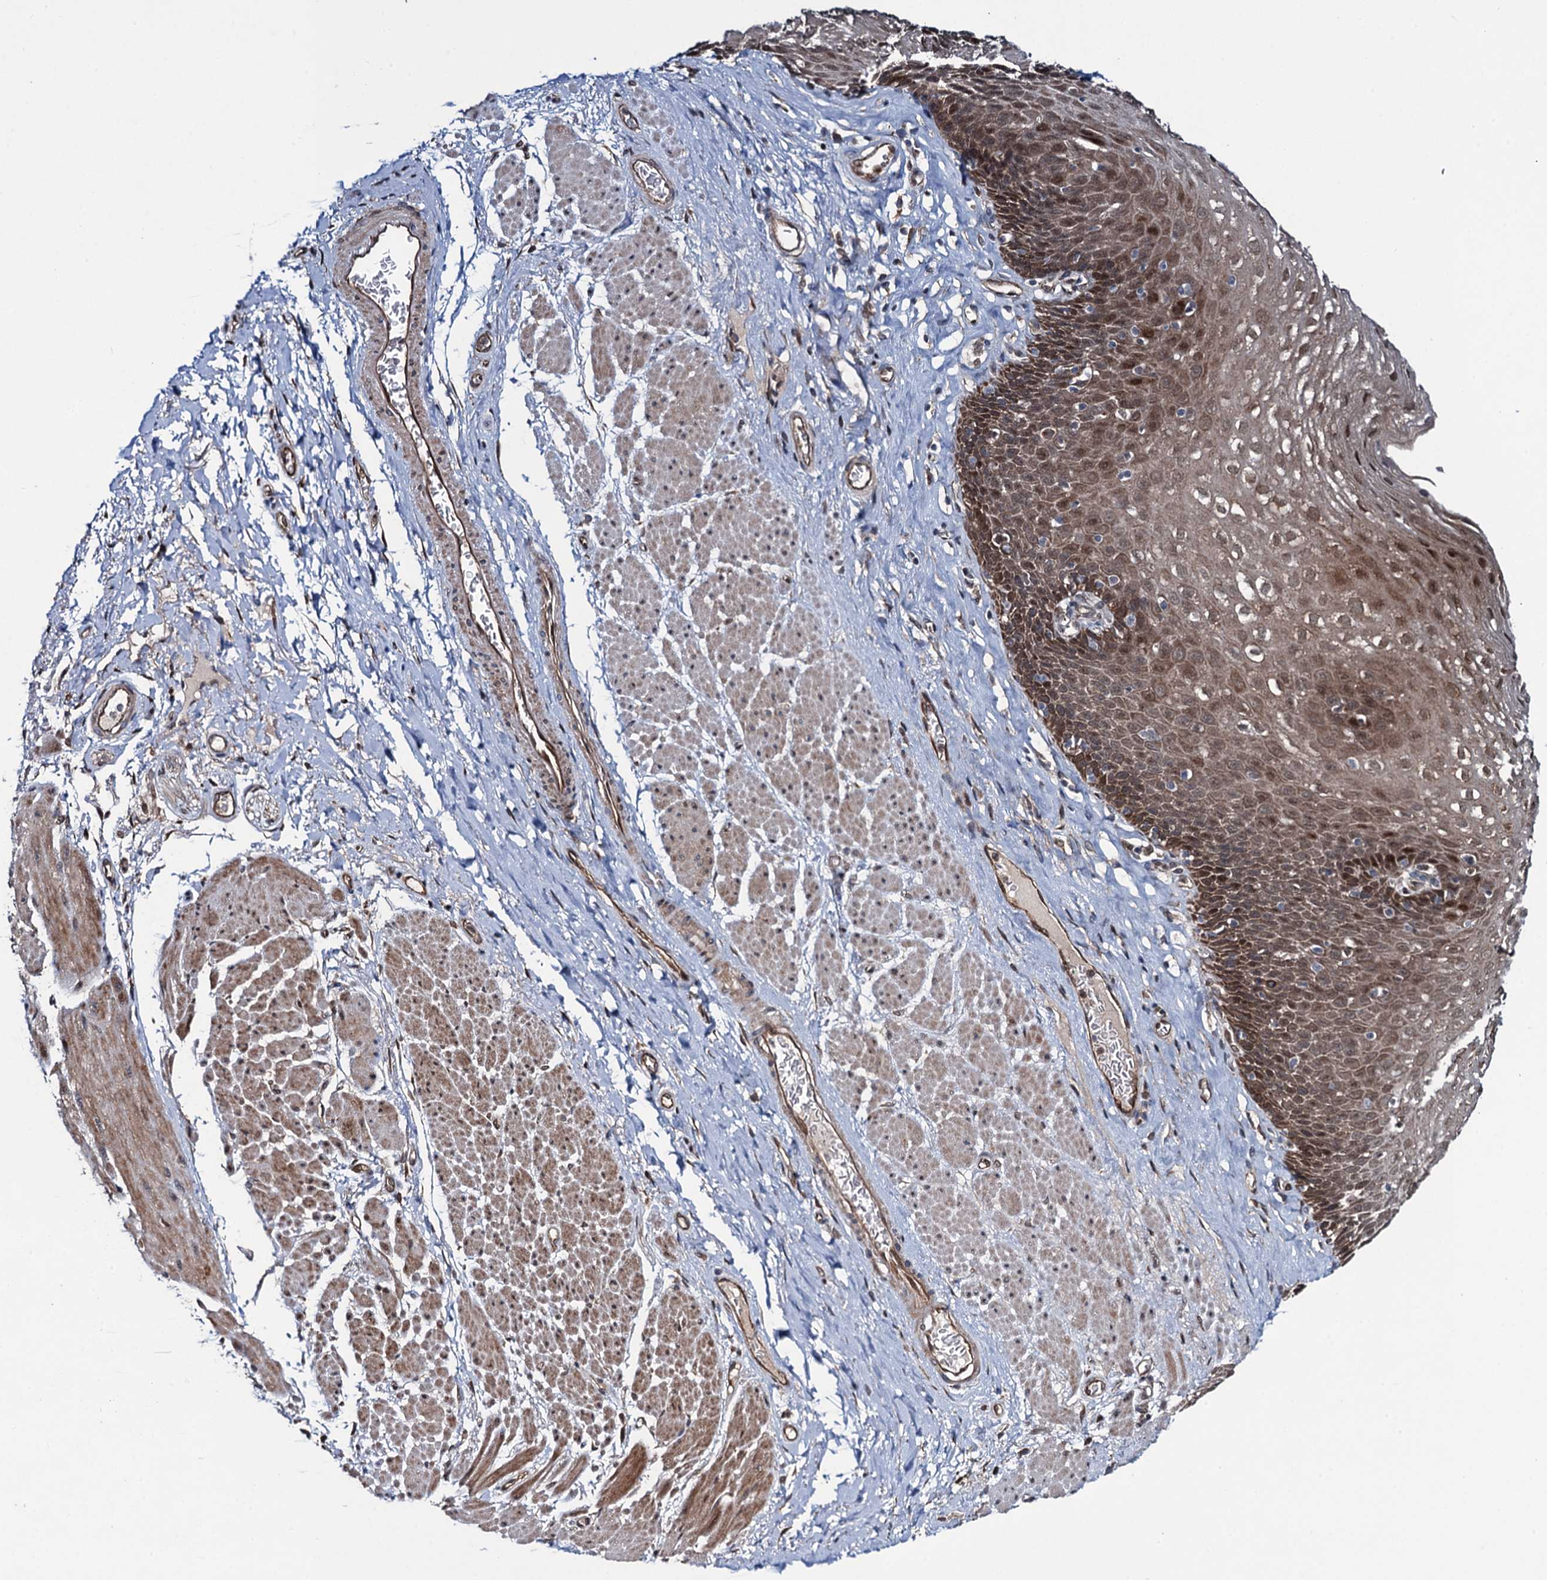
{"staining": {"intensity": "moderate", "quantity": ">75%", "location": "cytoplasmic/membranous,nuclear"}, "tissue": "esophagus", "cell_type": "Squamous epithelial cells", "image_type": "normal", "snomed": [{"axis": "morphology", "description": "Normal tissue, NOS"}, {"axis": "topography", "description": "Esophagus"}], "caption": "A high-resolution micrograph shows IHC staining of benign esophagus, which exhibits moderate cytoplasmic/membranous,nuclear expression in approximately >75% of squamous epithelial cells.", "gene": "EVX2", "patient": {"sex": "female", "age": 66}}